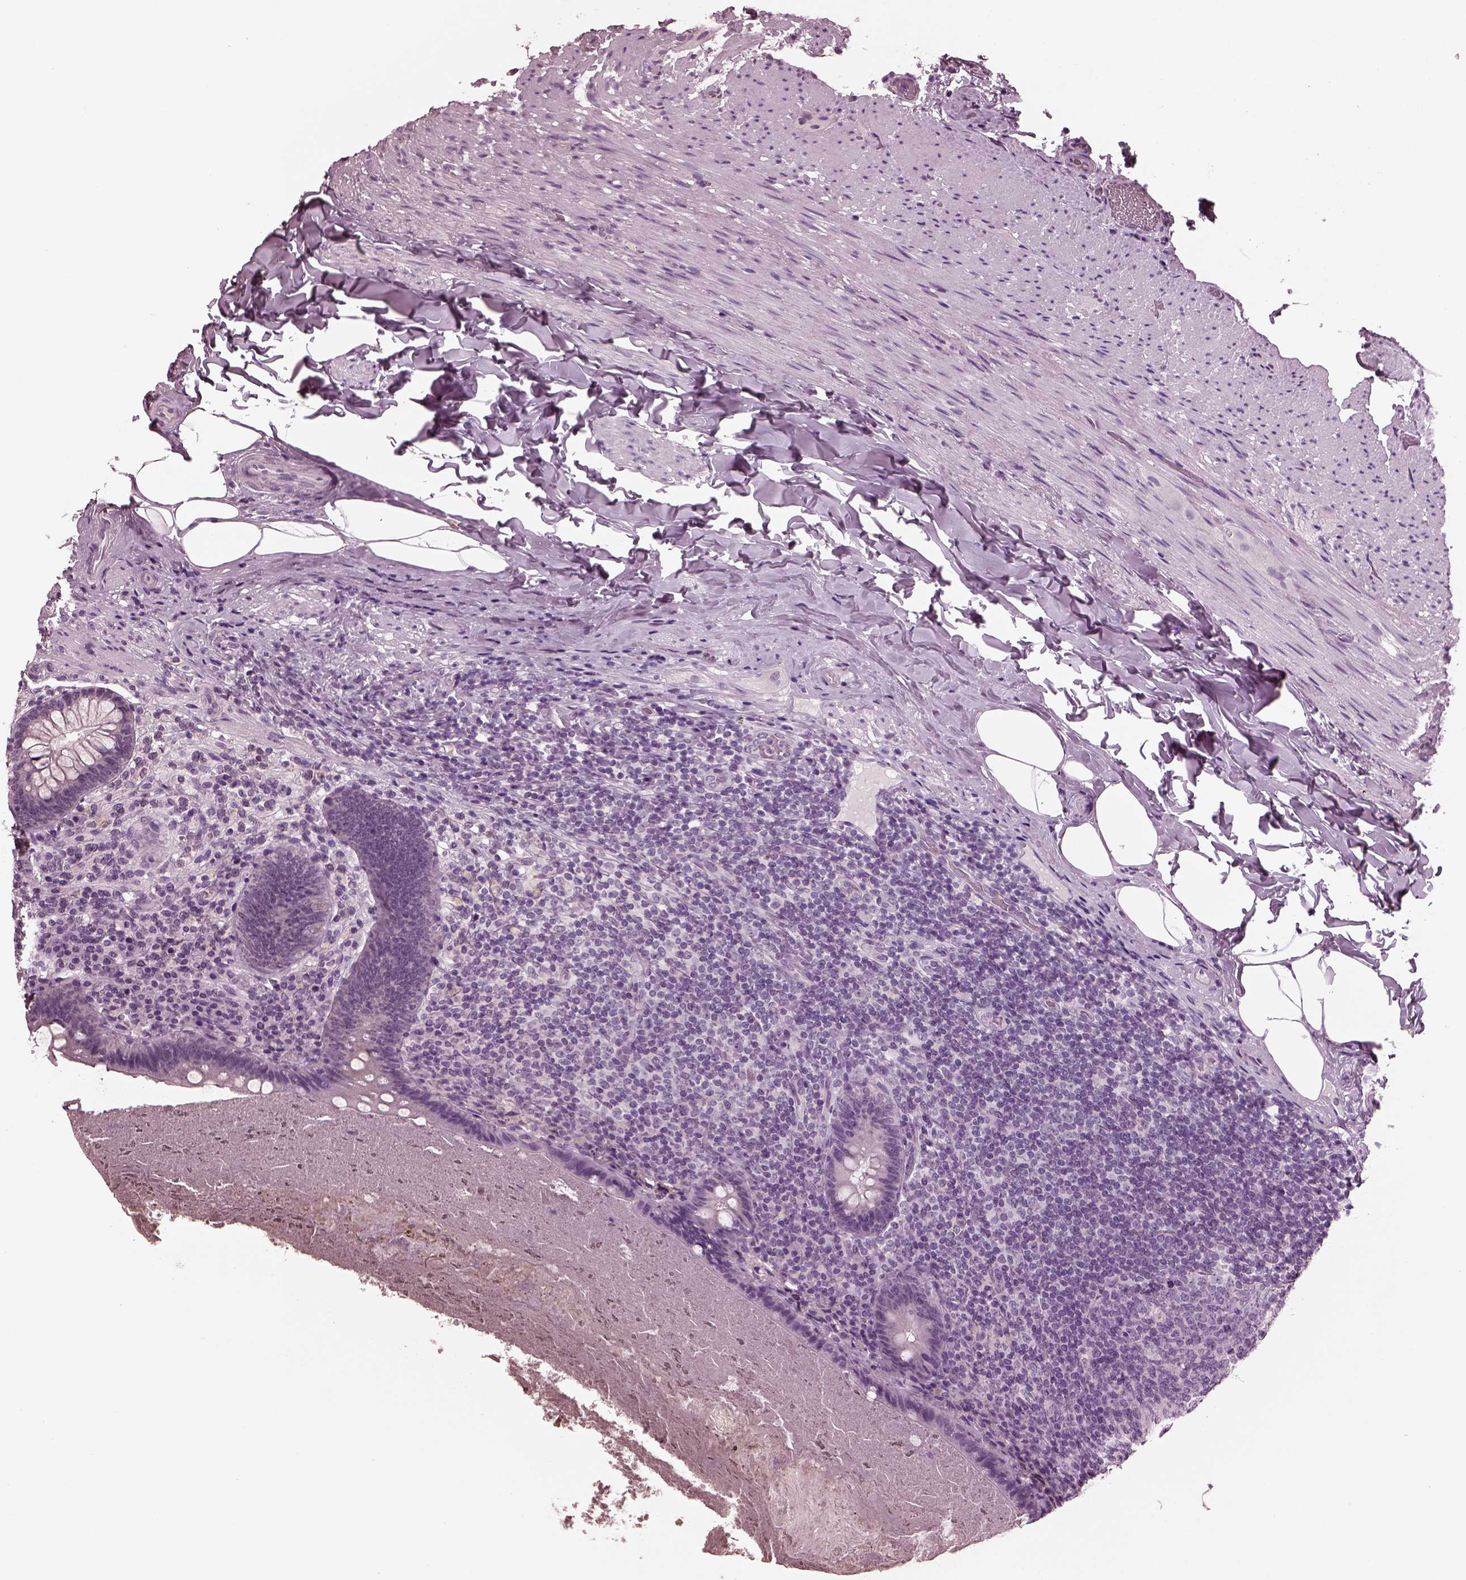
{"staining": {"intensity": "negative", "quantity": "none", "location": "none"}, "tissue": "appendix", "cell_type": "Glandular cells", "image_type": "normal", "snomed": [{"axis": "morphology", "description": "Normal tissue, NOS"}, {"axis": "topography", "description": "Appendix"}], "caption": "Glandular cells show no significant expression in unremarkable appendix. (DAB (3,3'-diaminobenzidine) immunohistochemistry with hematoxylin counter stain).", "gene": "MIB2", "patient": {"sex": "male", "age": 47}}